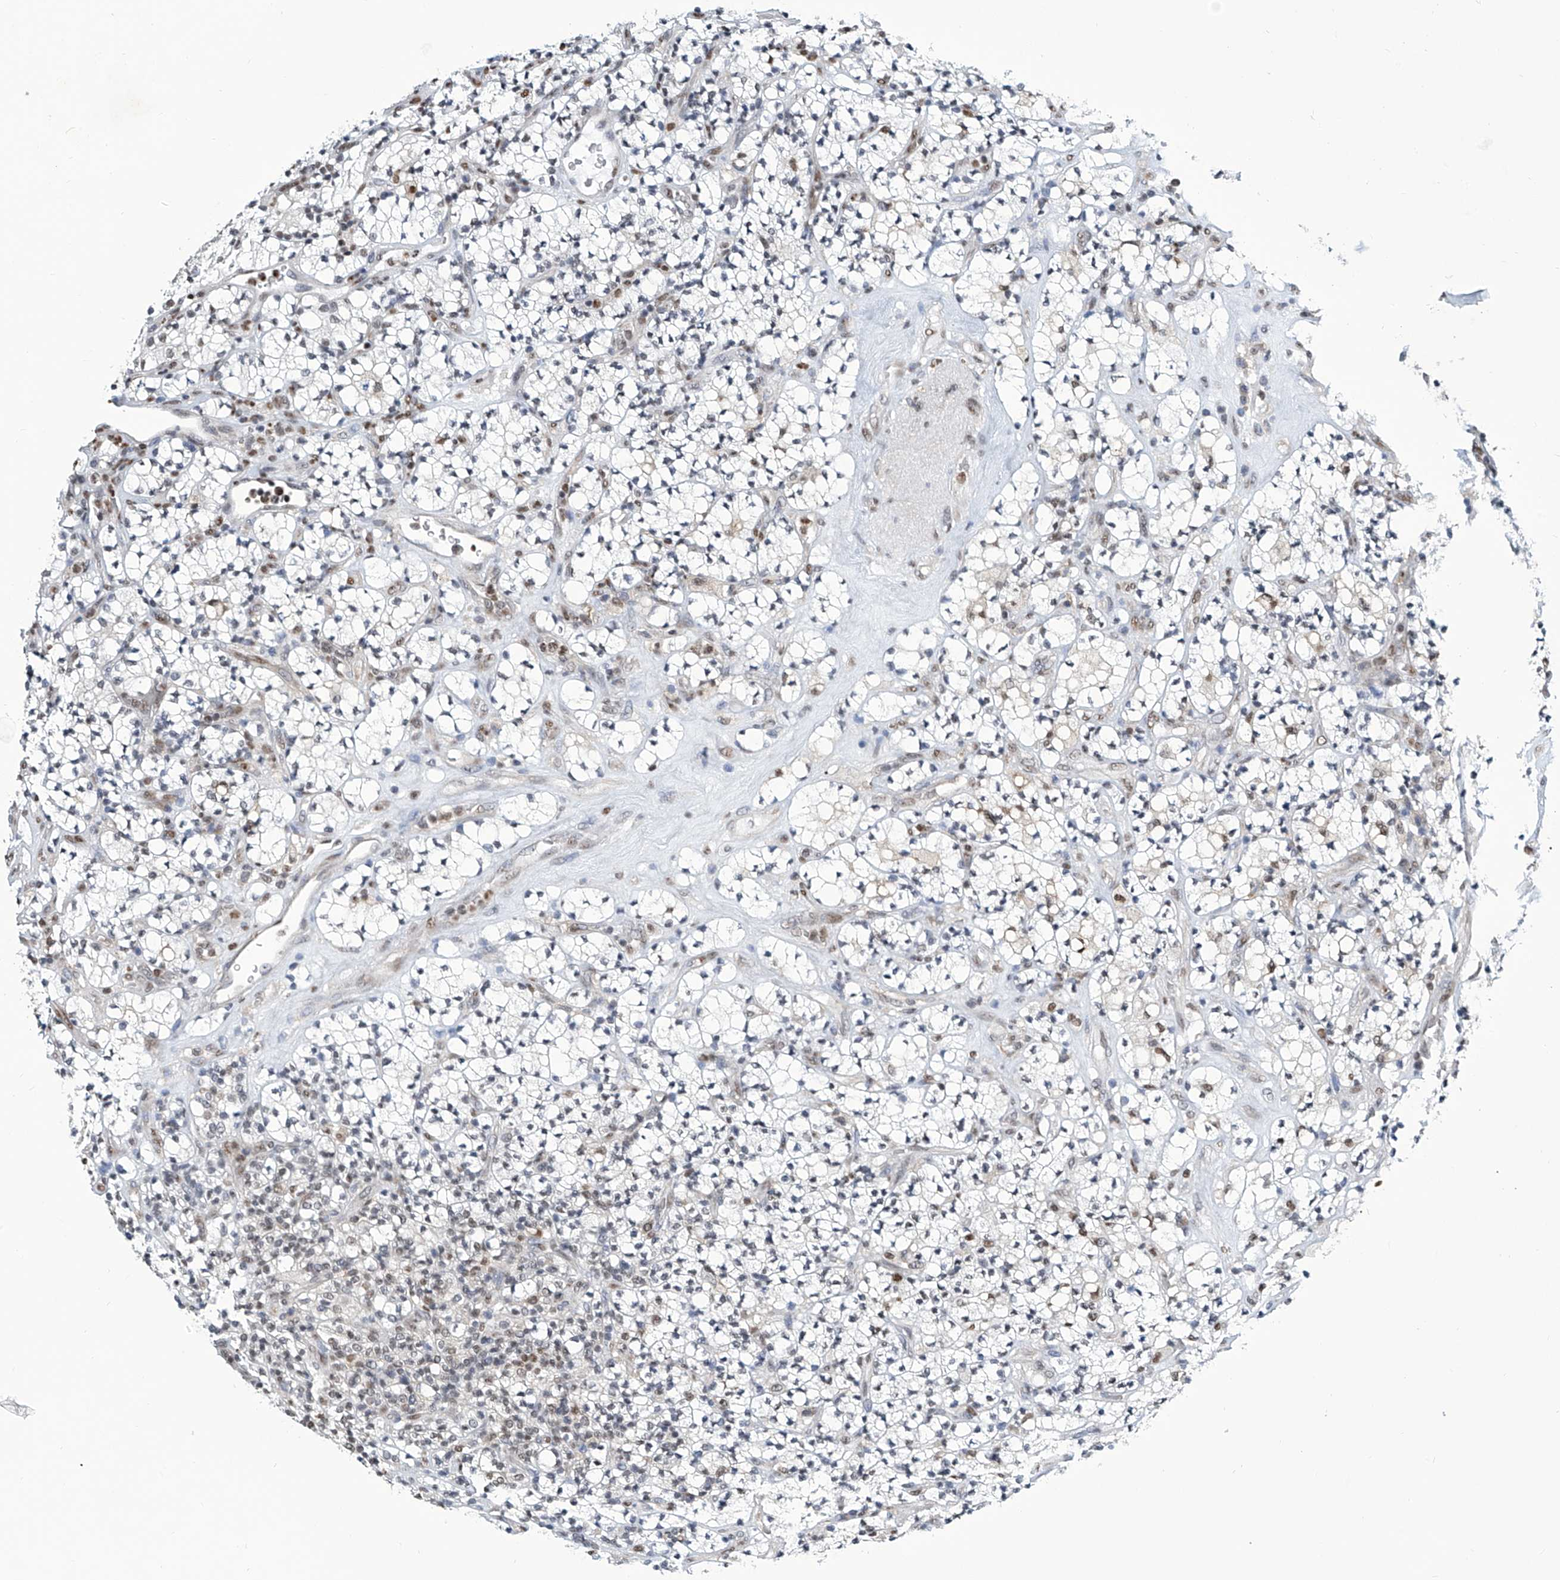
{"staining": {"intensity": "moderate", "quantity": "<25%", "location": "nuclear"}, "tissue": "renal cancer", "cell_type": "Tumor cells", "image_type": "cancer", "snomed": [{"axis": "morphology", "description": "Adenocarcinoma, NOS"}, {"axis": "topography", "description": "Kidney"}], "caption": "Adenocarcinoma (renal) was stained to show a protein in brown. There is low levels of moderate nuclear positivity in about <25% of tumor cells. (brown staining indicates protein expression, while blue staining denotes nuclei).", "gene": "SREBF2", "patient": {"sex": "male", "age": 77}}